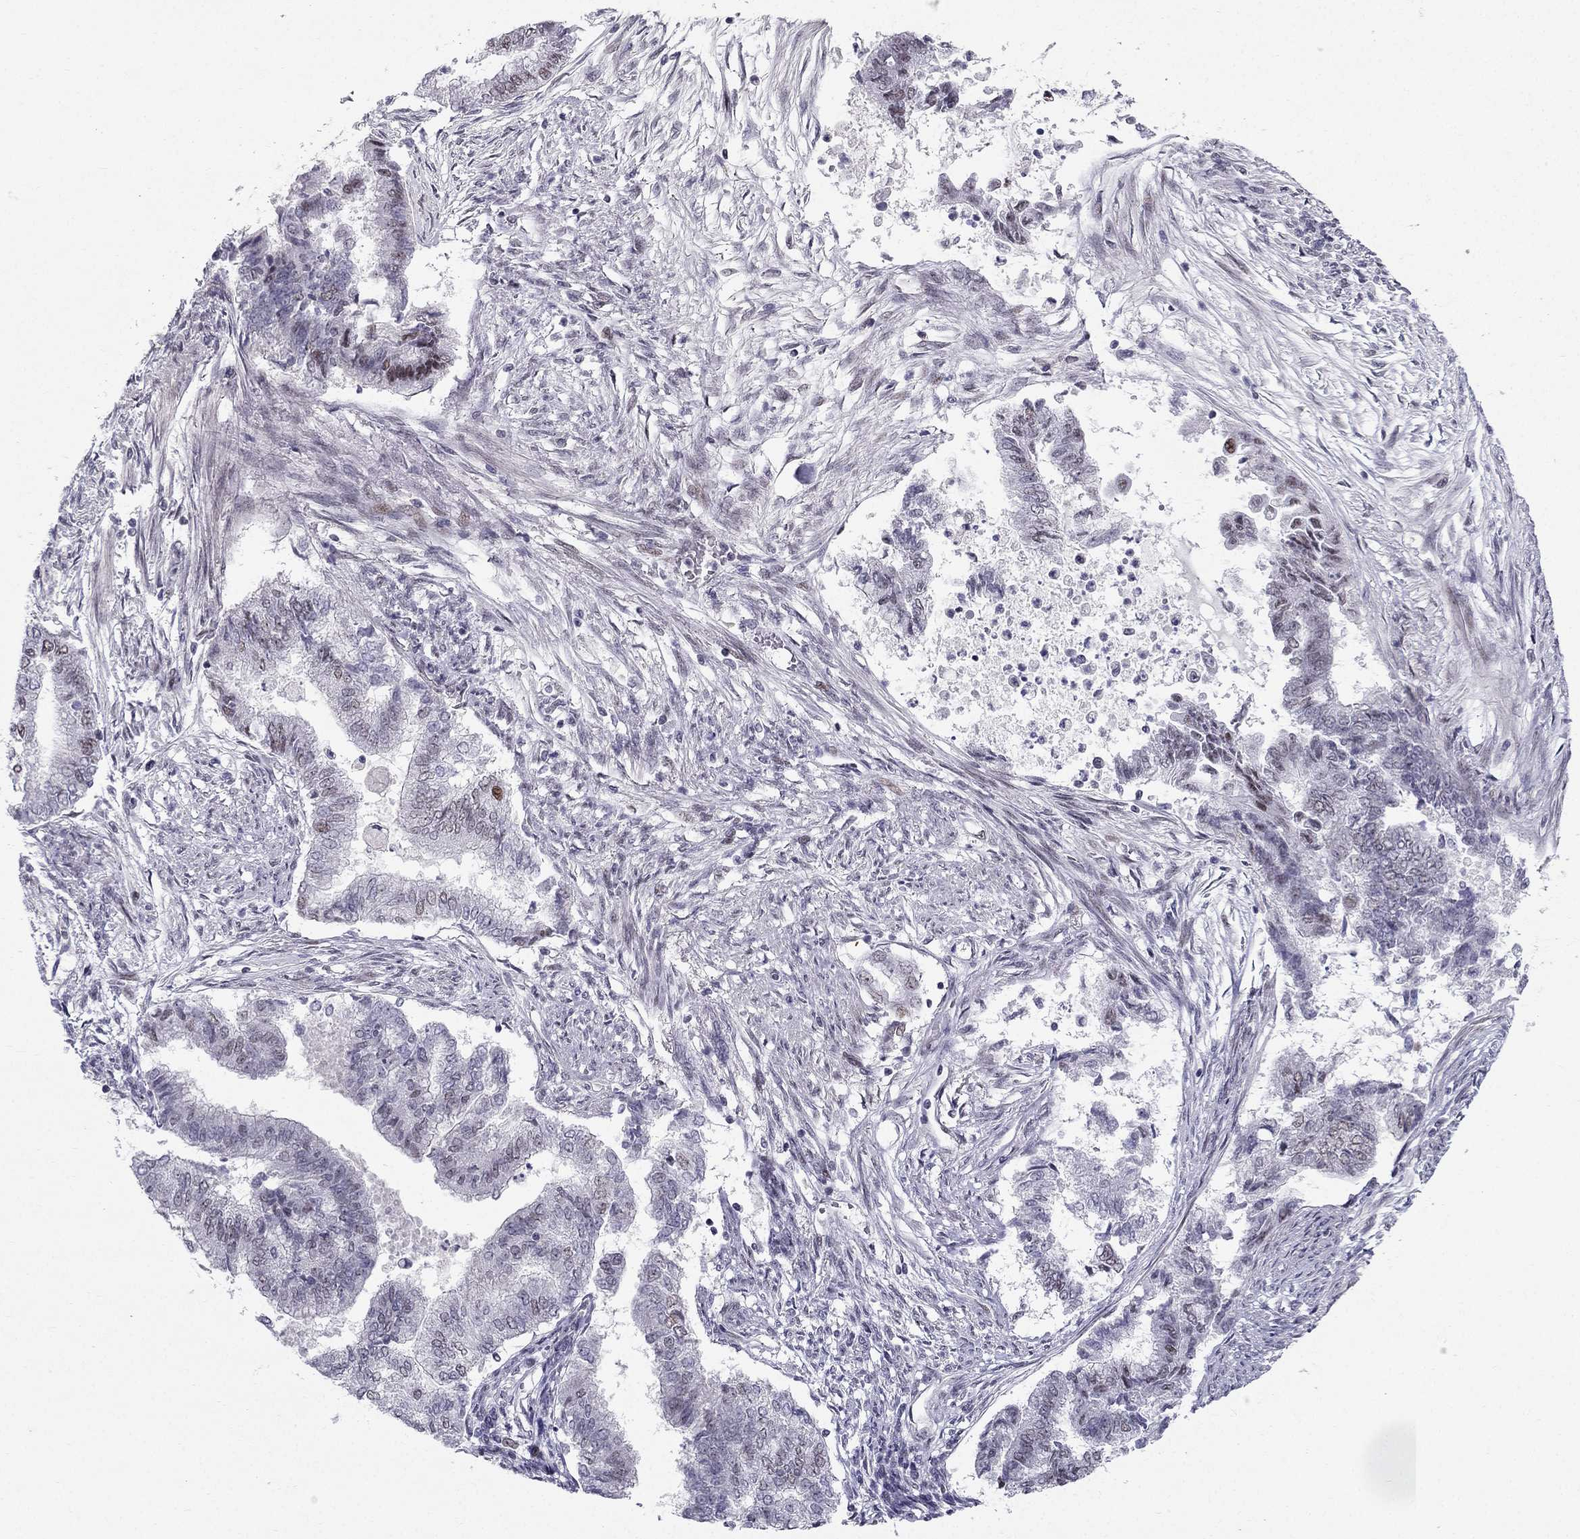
{"staining": {"intensity": "negative", "quantity": "none", "location": "none"}, "tissue": "endometrial cancer", "cell_type": "Tumor cells", "image_type": "cancer", "snomed": [{"axis": "morphology", "description": "Adenocarcinoma, NOS"}, {"axis": "topography", "description": "Endometrium"}], "caption": "The image reveals no staining of tumor cells in adenocarcinoma (endometrial).", "gene": "RPRD2", "patient": {"sex": "female", "age": 65}}